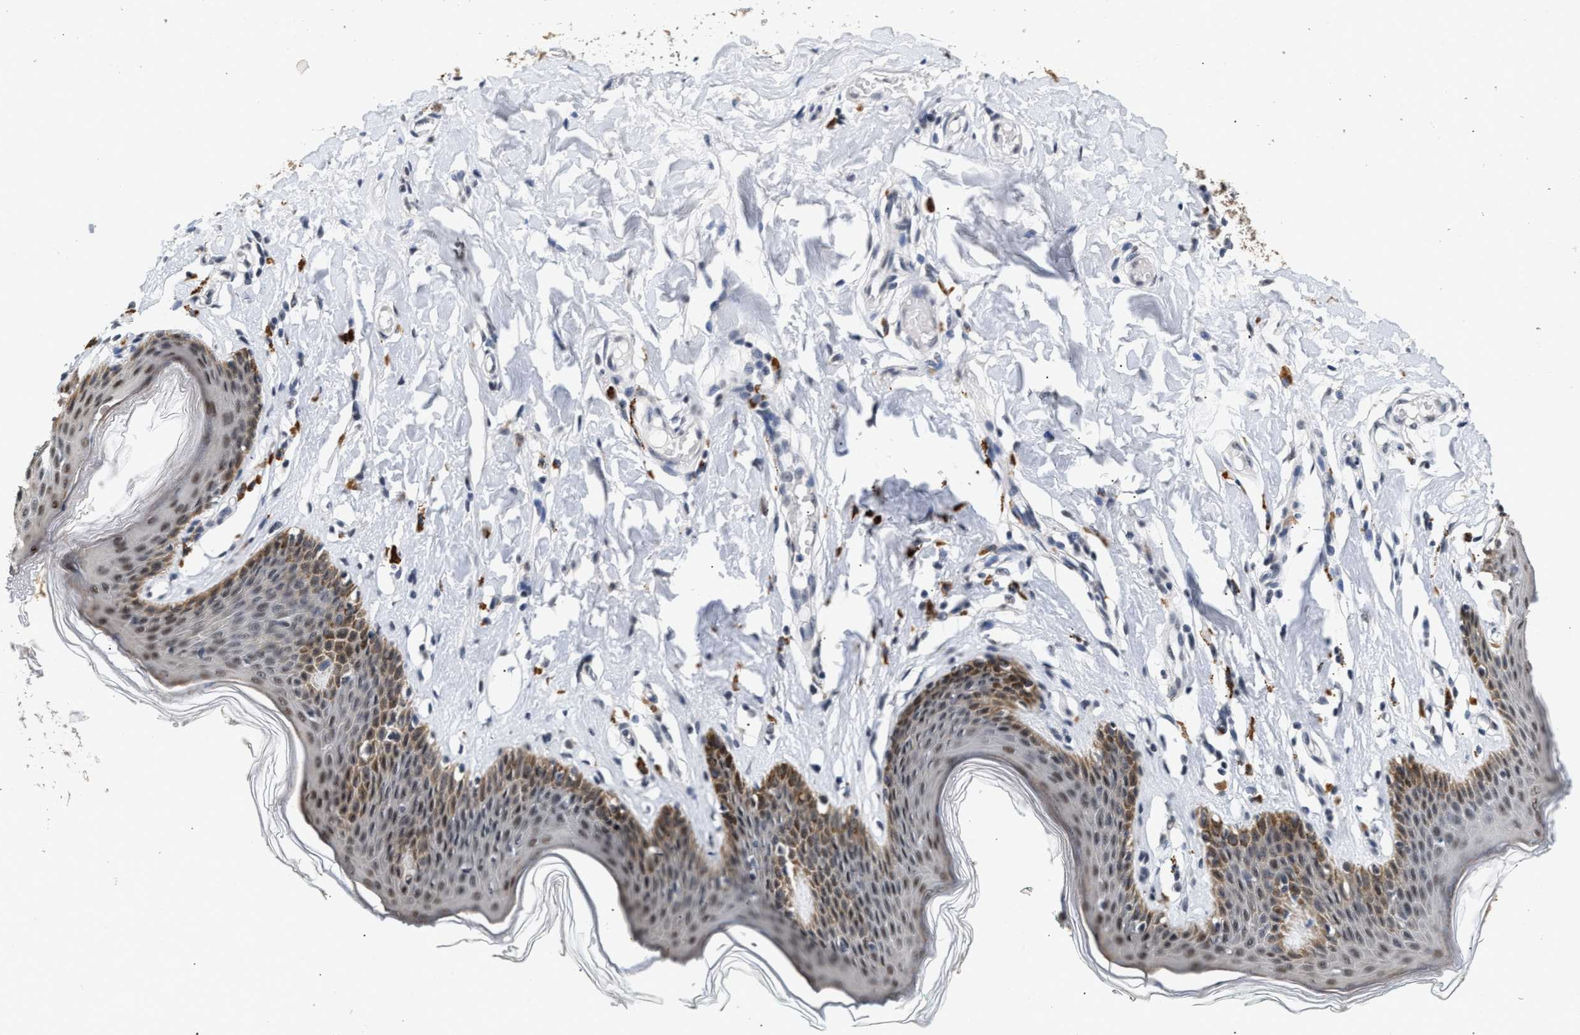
{"staining": {"intensity": "moderate", "quantity": "25%-75%", "location": "cytoplasmic/membranous,nuclear"}, "tissue": "skin", "cell_type": "Epidermal cells", "image_type": "normal", "snomed": [{"axis": "morphology", "description": "Normal tissue, NOS"}, {"axis": "topography", "description": "Vulva"}], "caption": "Epidermal cells reveal moderate cytoplasmic/membranous,nuclear expression in about 25%-75% of cells in benign skin.", "gene": "THOC1", "patient": {"sex": "female", "age": 66}}